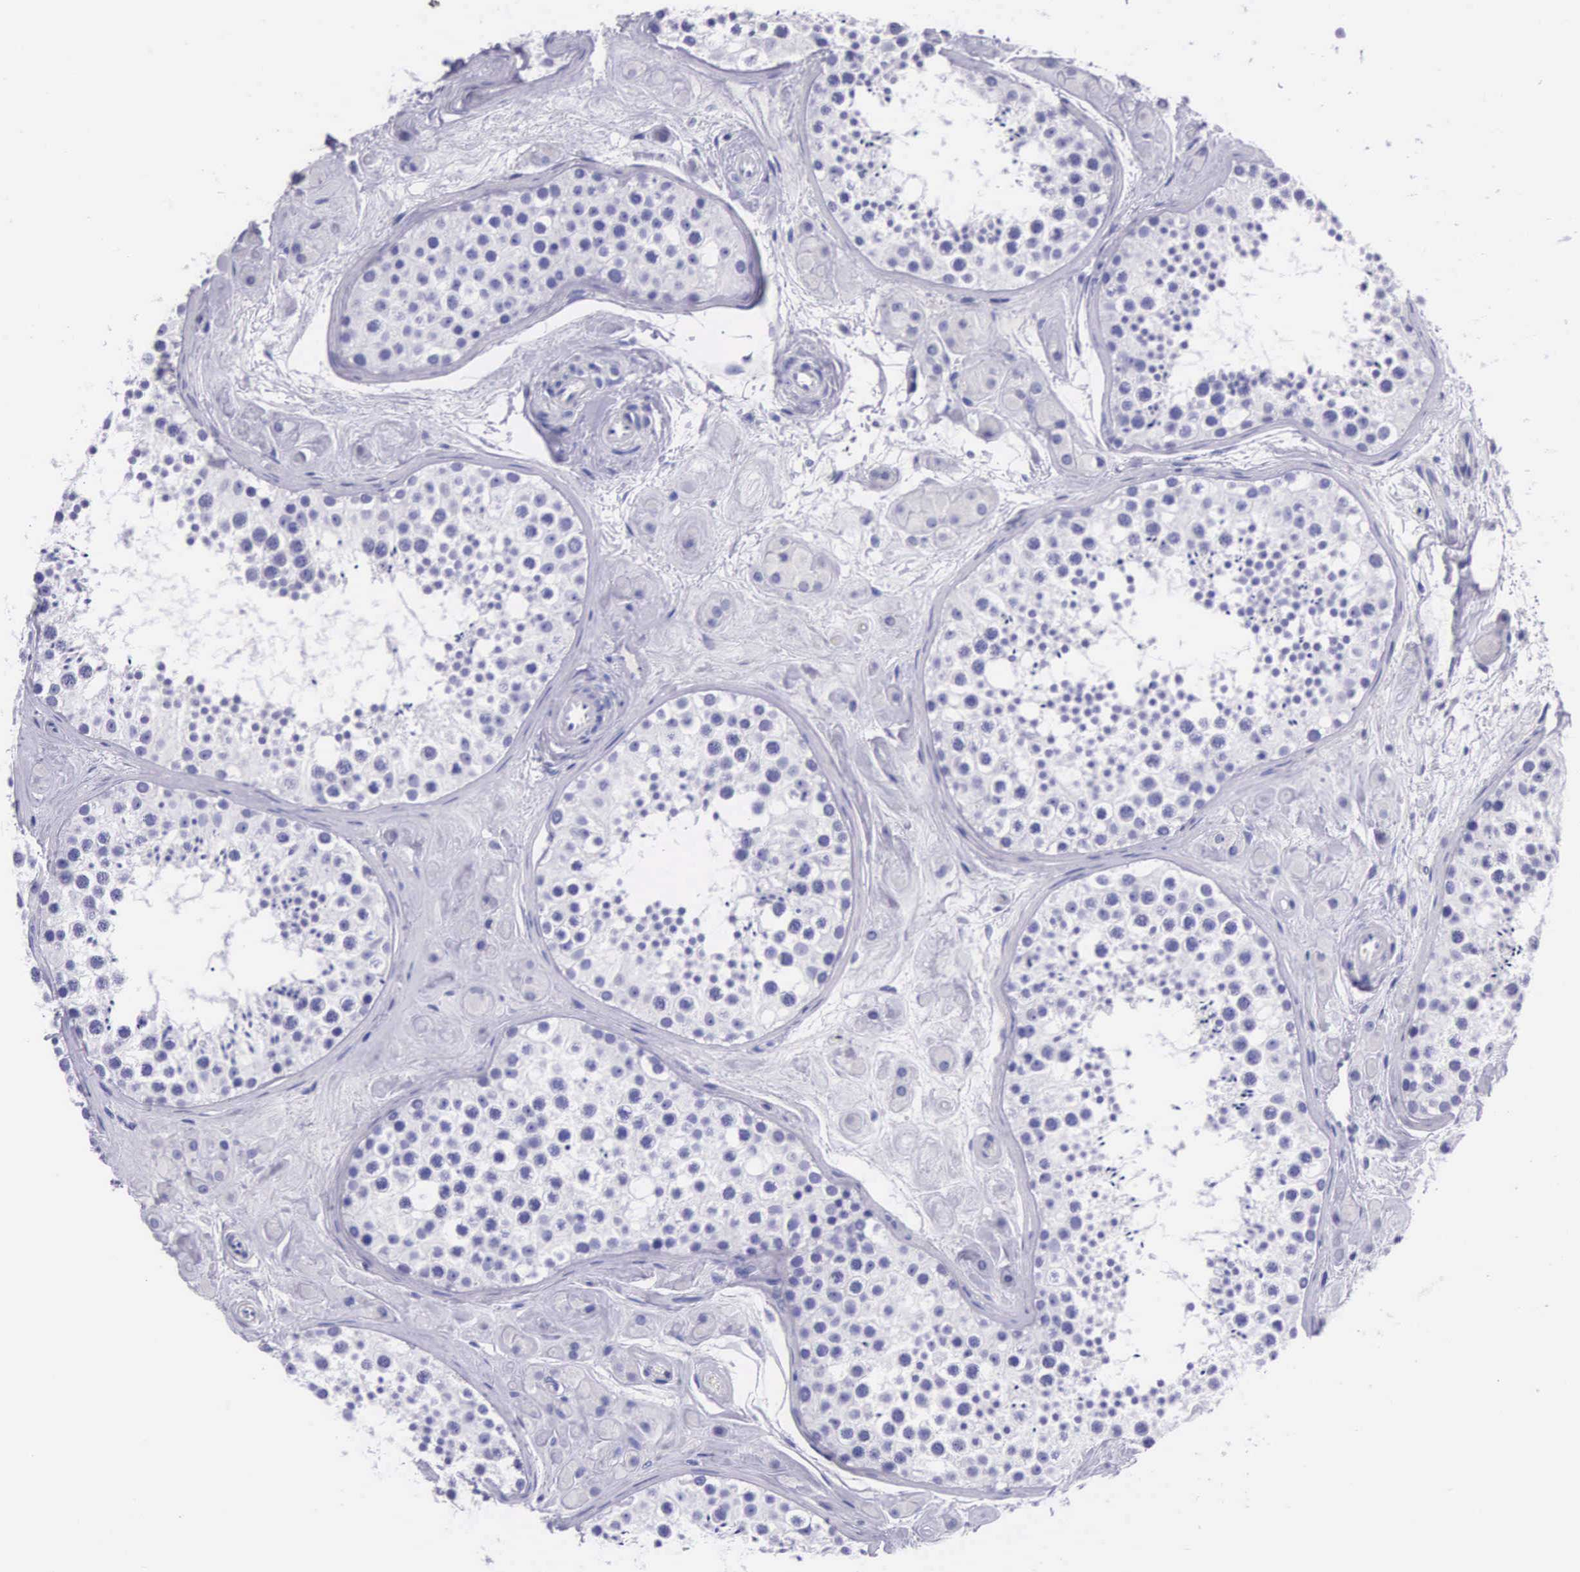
{"staining": {"intensity": "negative", "quantity": "none", "location": "none"}, "tissue": "testis", "cell_type": "Cells in seminiferous ducts", "image_type": "normal", "snomed": [{"axis": "morphology", "description": "Normal tissue, NOS"}, {"axis": "topography", "description": "Testis"}], "caption": "Micrograph shows no protein staining in cells in seminiferous ducts of unremarkable testis. (Immunohistochemistry, brightfield microscopy, high magnification).", "gene": "FCN1", "patient": {"sex": "male", "age": 38}}